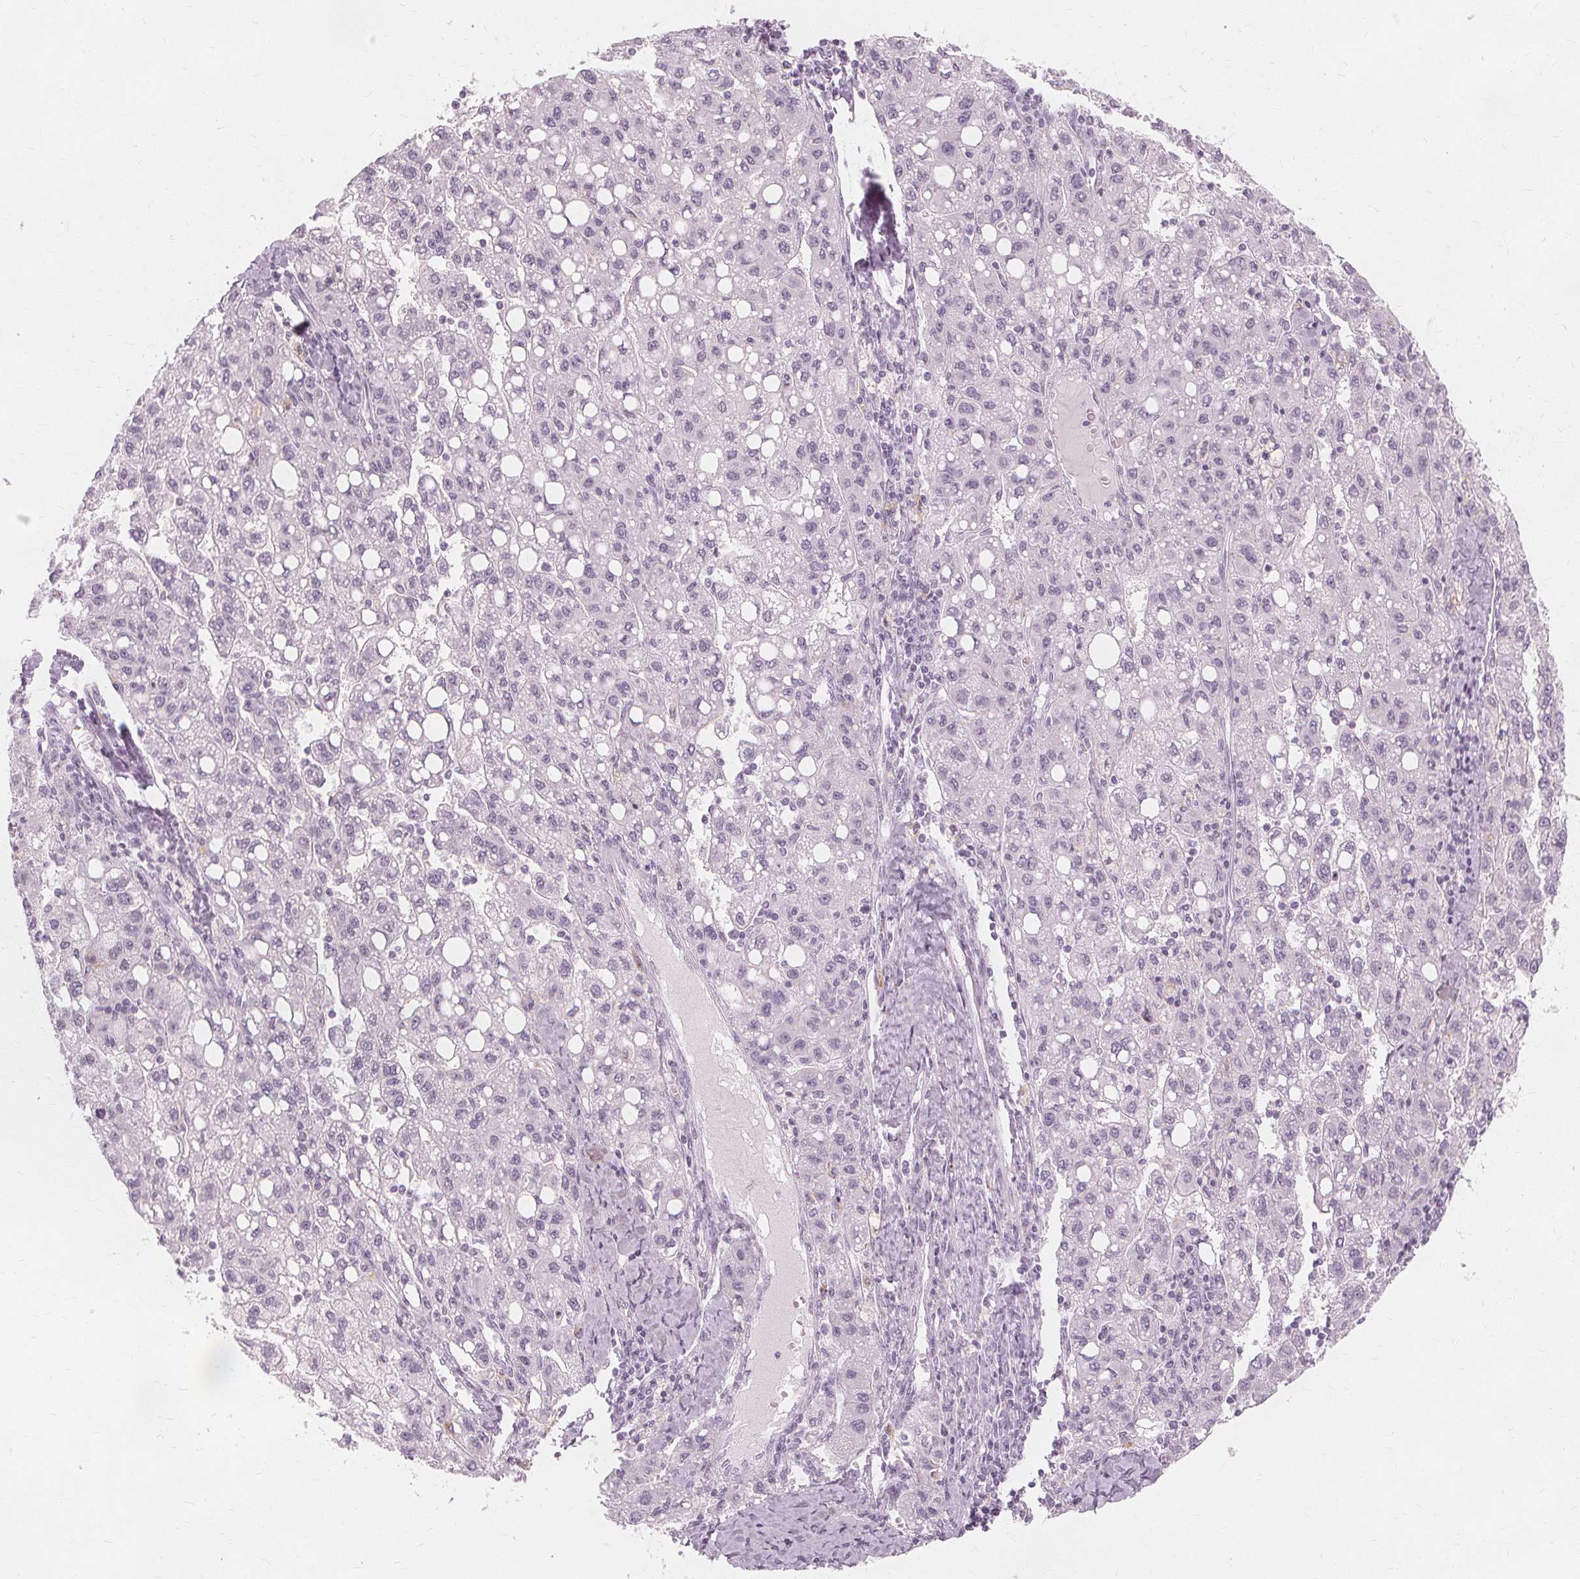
{"staining": {"intensity": "negative", "quantity": "none", "location": "none"}, "tissue": "liver cancer", "cell_type": "Tumor cells", "image_type": "cancer", "snomed": [{"axis": "morphology", "description": "Carcinoma, Hepatocellular, NOS"}, {"axis": "topography", "description": "Liver"}], "caption": "DAB (3,3'-diaminobenzidine) immunohistochemical staining of human liver cancer (hepatocellular carcinoma) displays no significant staining in tumor cells.", "gene": "TFF1", "patient": {"sex": "female", "age": 82}}